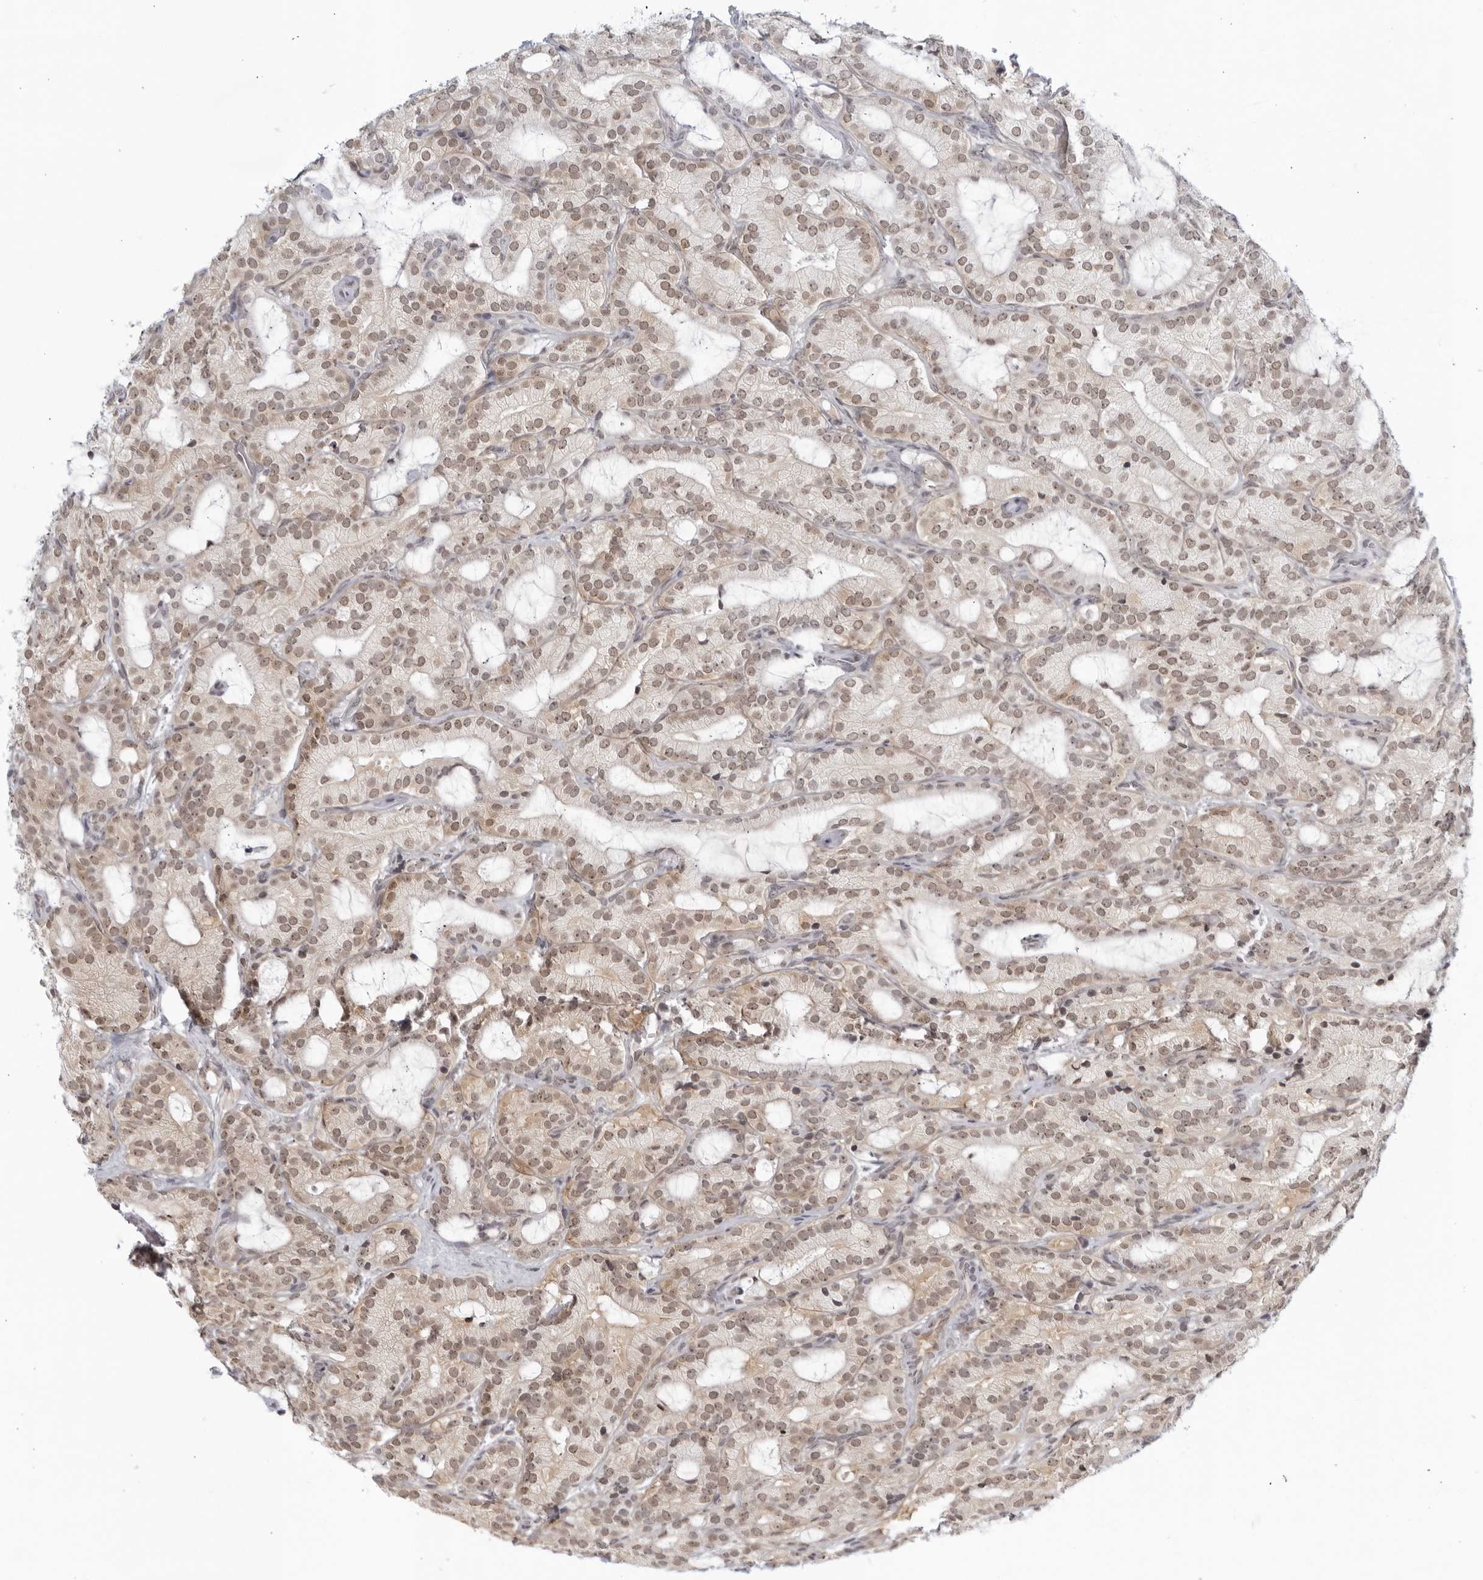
{"staining": {"intensity": "moderate", "quantity": ">75%", "location": "nuclear"}, "tissue": "prostate cancer", "cell_type": "Tumor cells", "image_type": "cancer", "snomed": [{"axis": "morphology", "description": "Adenocarcinoma, High grade"}, {"axis": "topography", "description": "Prostate"}], "caption": "IHC (DAB (3,3'-diaminobenzidine)) staining of prostate cancer shows moderate nuclear protein expression in approximately >75% of tumor cells. Immunohistochemistry (ihc) stains the protein in brown and the nuclei are stained blue.", "gene": "CC2D1B", "patient": {"sex": "male", "age": 57}}